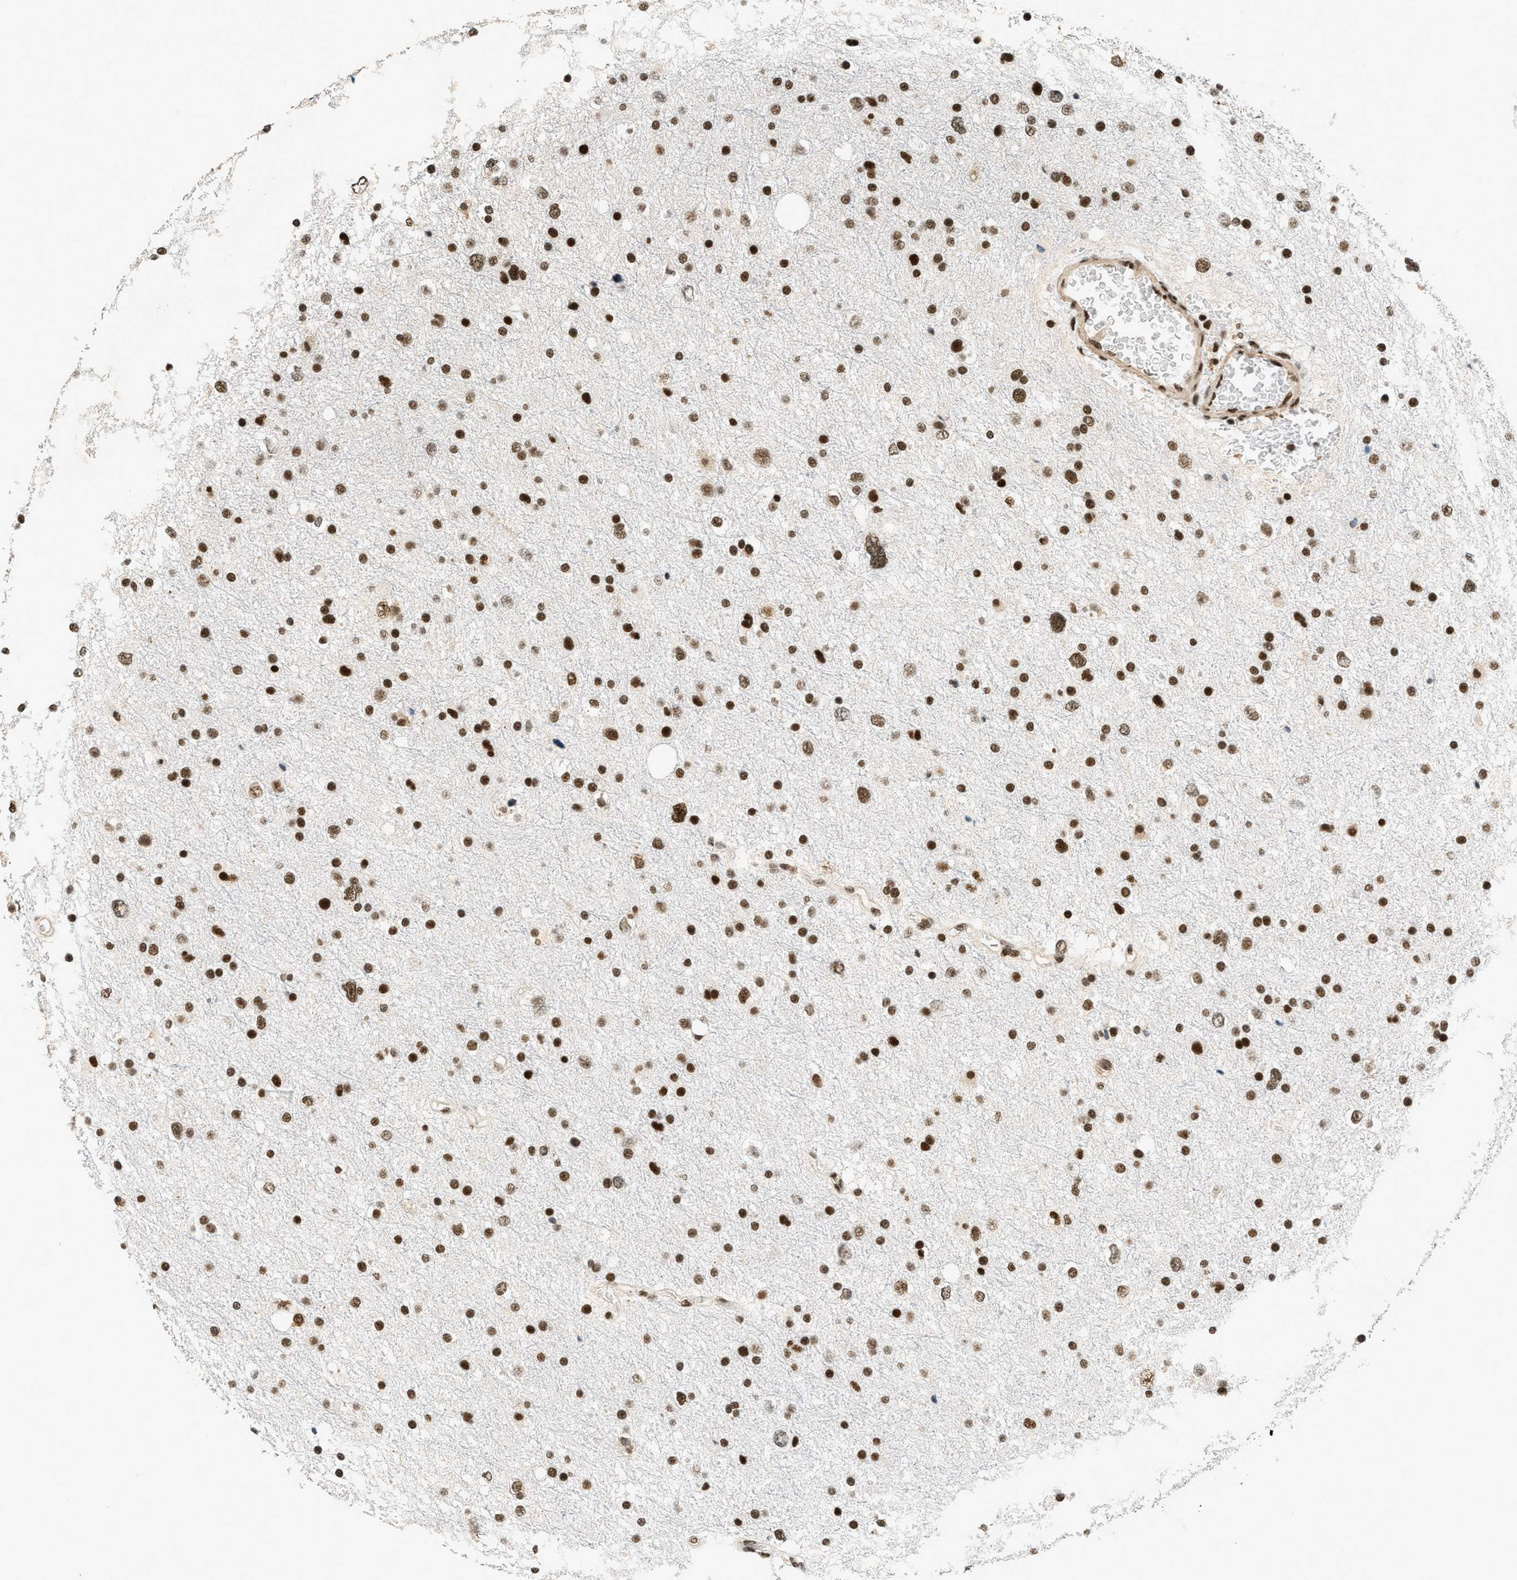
{"staining": {"intensity": "strong", "quantity": ">75%", "location": "nuclear"}, "tissue": "glioma", "cell_type": "Tumor cells", "image_type": "cancer", "snomed": [{"axis": "morphology", "description": "Glioma, malignant, Low grade"}, {"axis": "topography", "description": "Brain"}], "caption": "A high-resolution image shows IHC staining of malignant glioma (low-grade), which shows strong nuclear positivity in about >75% of tumor cells. Nuclei are stained in blue.", "gene": "SMARCB1", "patient": {"sex": "female", "age": 37}}